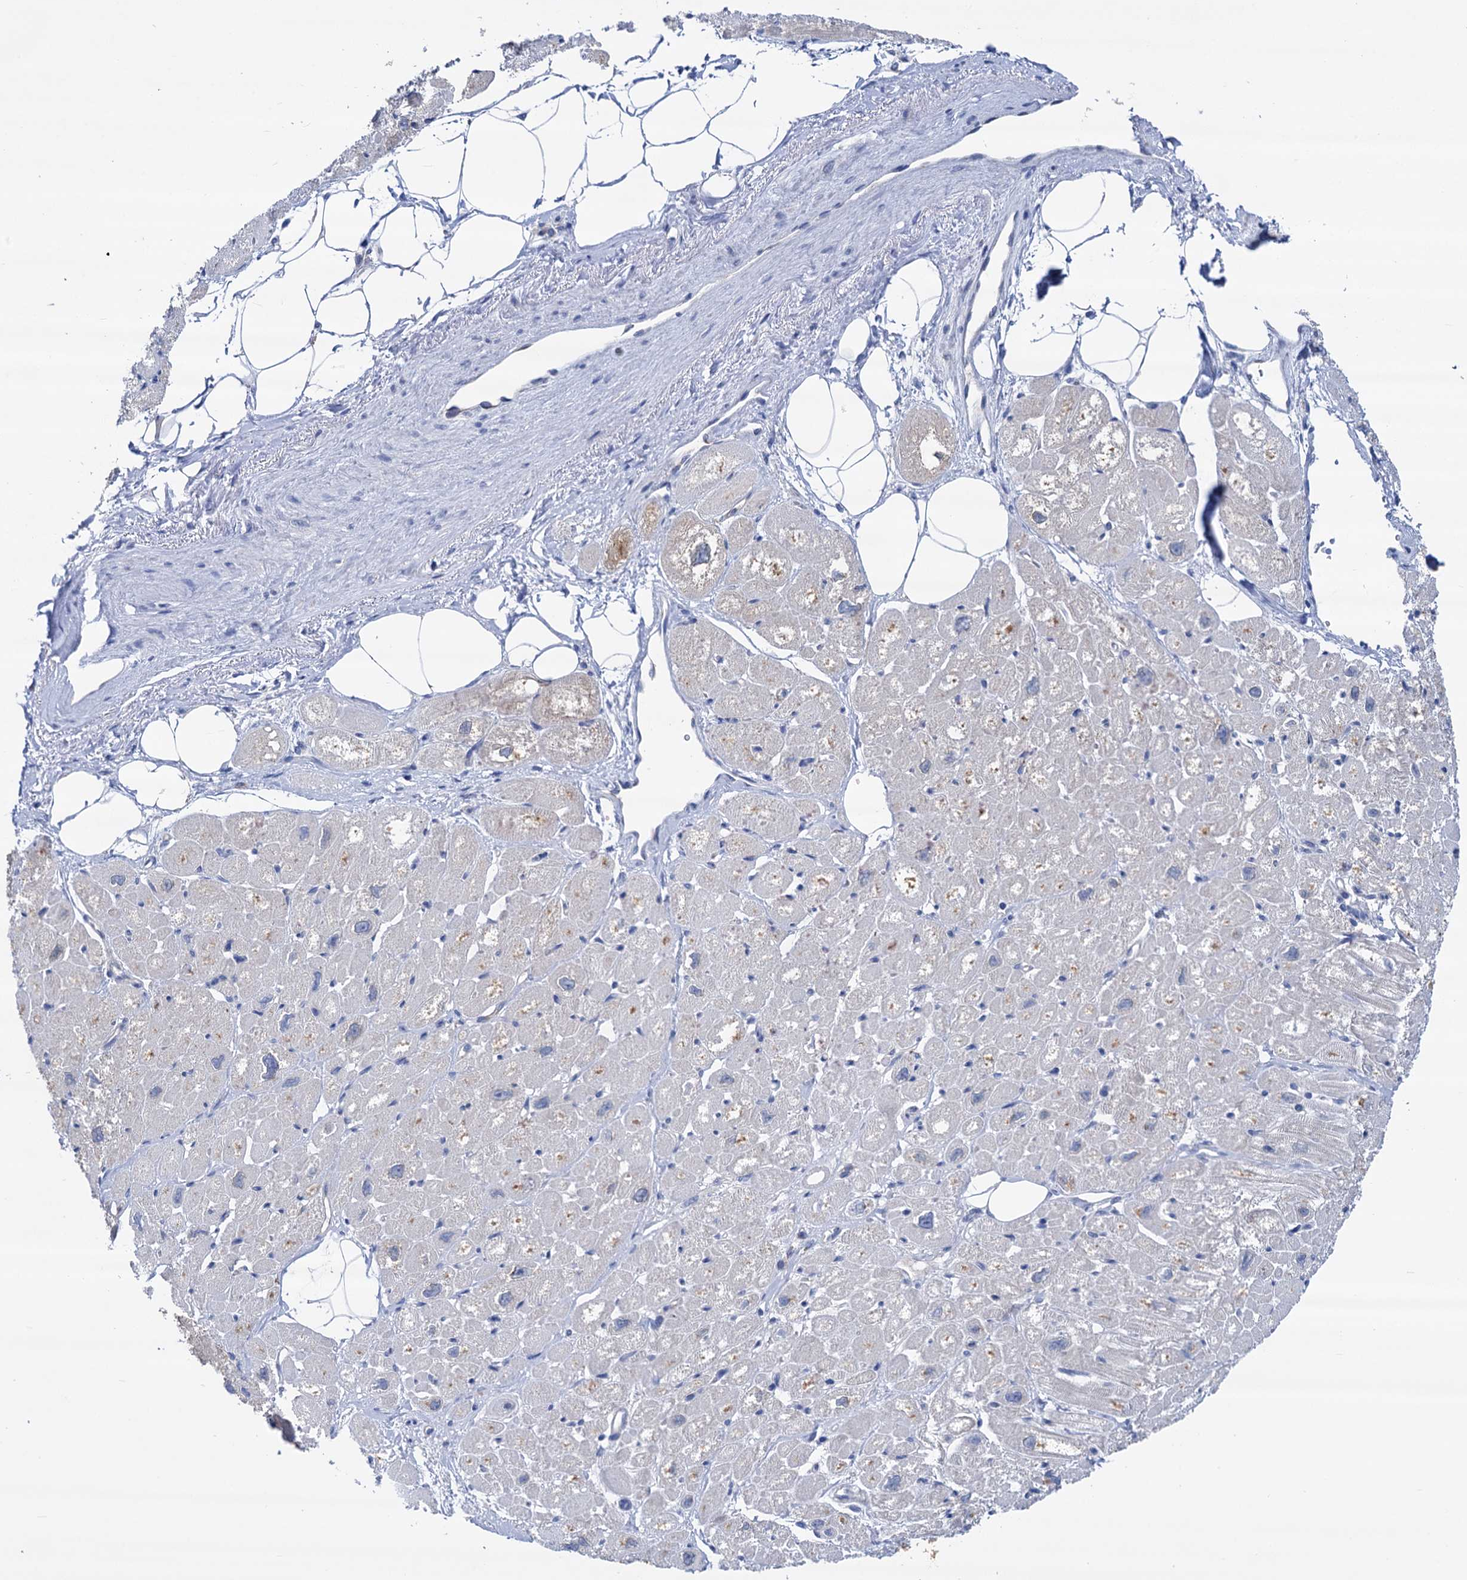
{"staining": {"intensity": "weak", "quantity": "<25%", "location": "cytoplasmic/membranous"}, "tissue": "heart muscle", "cell_type": "Cardiomyocytes", "image_type": "normal", "snomed": [{"axis": "morphology", "description": "Normal tissue, NOS"}, {"axis": "topography", "description": "Heart"}], "caption": "The micrograph displays no significant staining in cardiomyocytes of heart muscle.", "gene": "ZNRD2", "patient": {"sex": "male", "age": 50}}